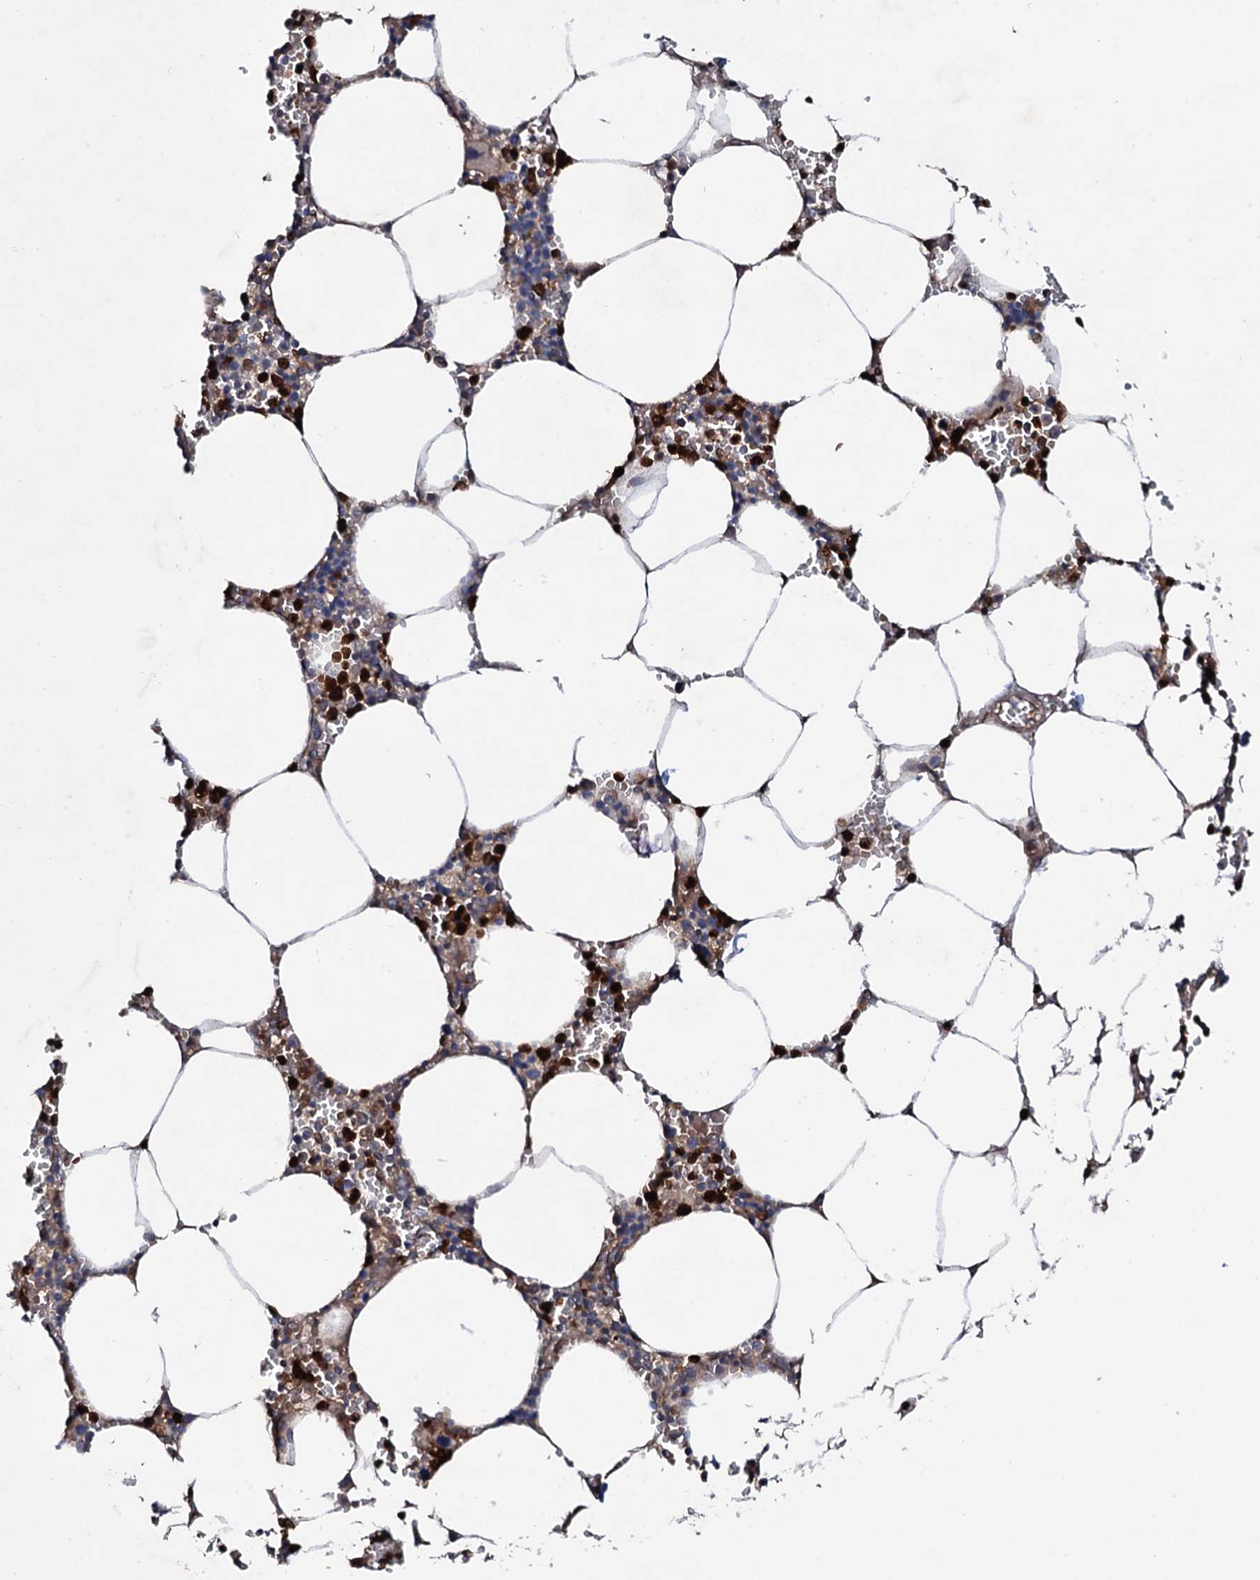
{"staining": {"intensity": "strong", "quantity": "25%-75%", "location": "cytoplasmic/membranous"}, "tissue": "bone marrow", "cell_type": "Hematopoietic cells", "image_type": "normal", "snomed": [{"axis": "morphology", "description": "Normal tissue, NOS"}, {"axis": "topography", "description": "Bone marrow"}], "caption": "There is high levels of strong cytoplasmic/membranous positivity in hematopoietic cells of normal bone marrow, as demonstrated by immunohistochemical staining (brown color).", "gene": "COG6", "patient": {"sex": "male", "age": 70}}